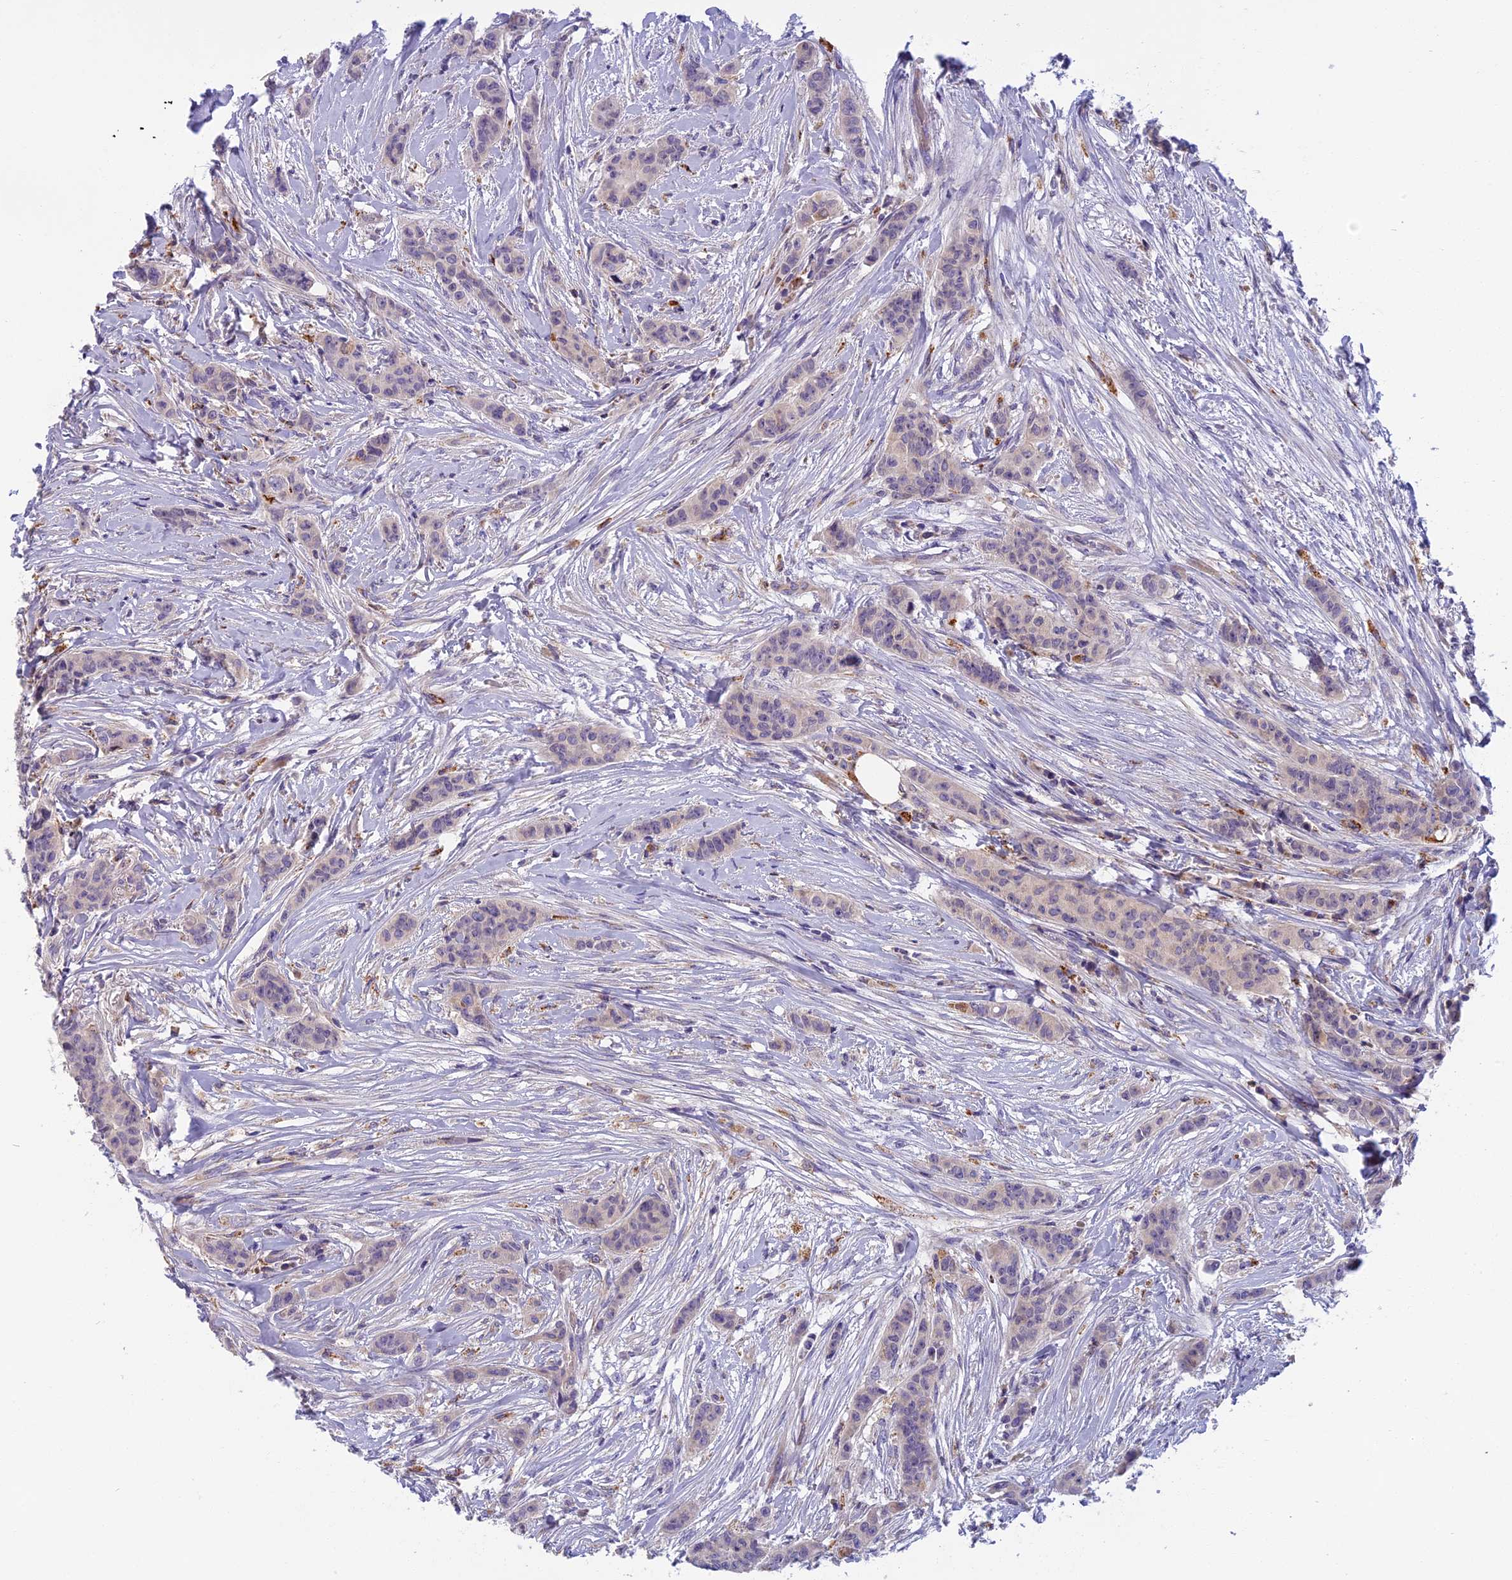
{"staining": {"intensity": "negative", "quantity": "none", "location": "none"}, "tissue": "breast cancer", "cell_type": "Tumor cells", "image_type": "cancer", "snomed": [{"axis": "morphology", "description": "Duct carcinoma"}, {"axis": "topography", "description": "Breast"}], "caption": "Tumor cells show no significant protein expression in infiltrating ductal carcinoma (breast).", "gene": "SEMA7A", "patient": {"sex": "female", "age": 40}}